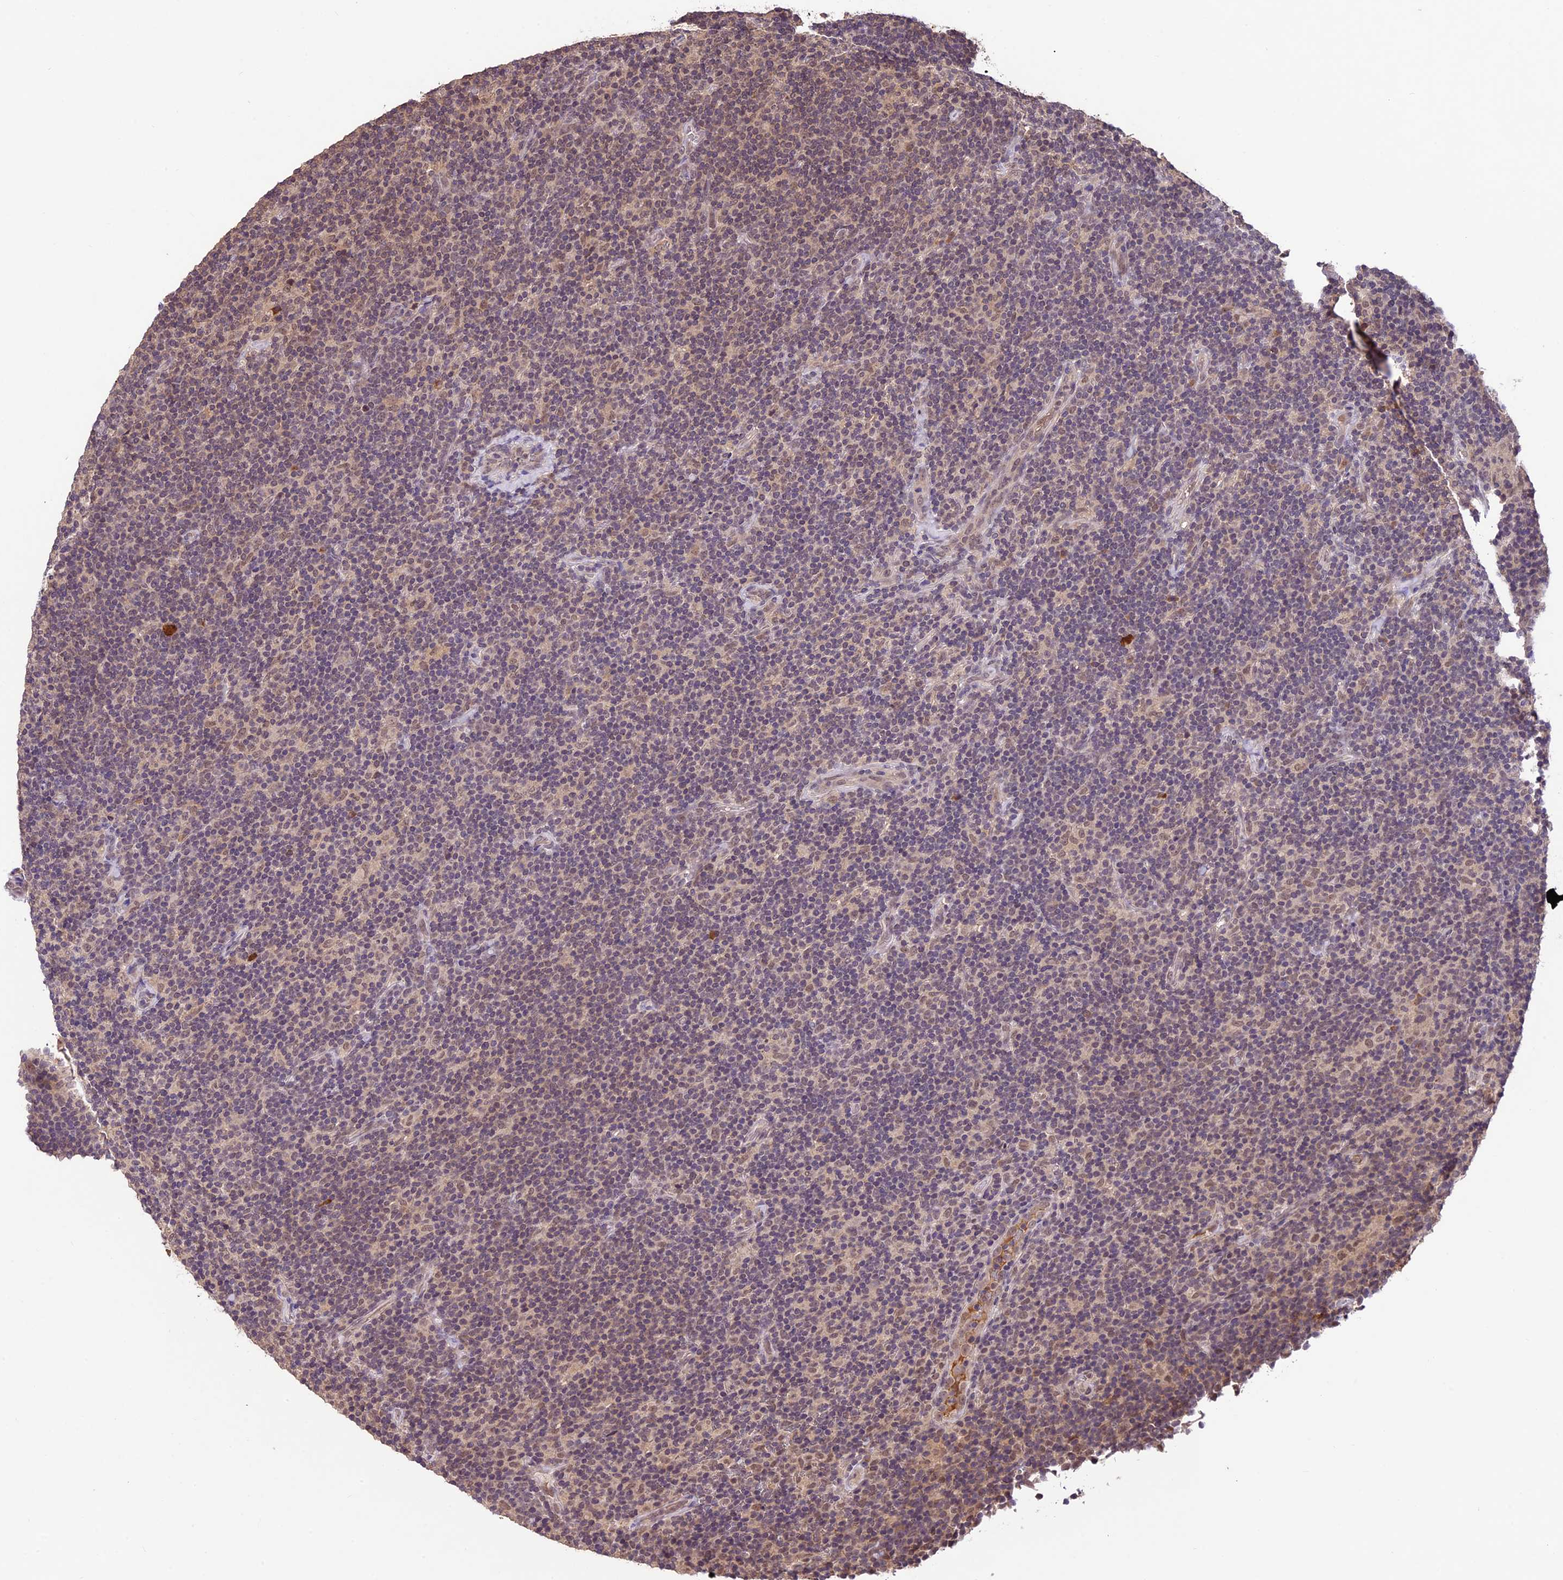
{"staining": {"intensity": "moderate", "quantity": "25%-75%", "location": "nuclear"}, "tissue": "lymphoma", "cell_type": "Tumor cells", "image_type": "cancer", "snomed": [{"axis": "morphology", "description": "Hodgkin's disease, NOS"}, {"axis": "topography", "description": "Lymph node"}], "caption": "This micrograph exhibits Hodgkin's disease stained with immunohistochemistry (IHC) to label a protein in brown. The nuclear of tumor cells show moderate positivity for the protein. Nuclei are counter-stained blue.", "gene": "ATP10A", "patient": {"sex": "female", "age": 57}}